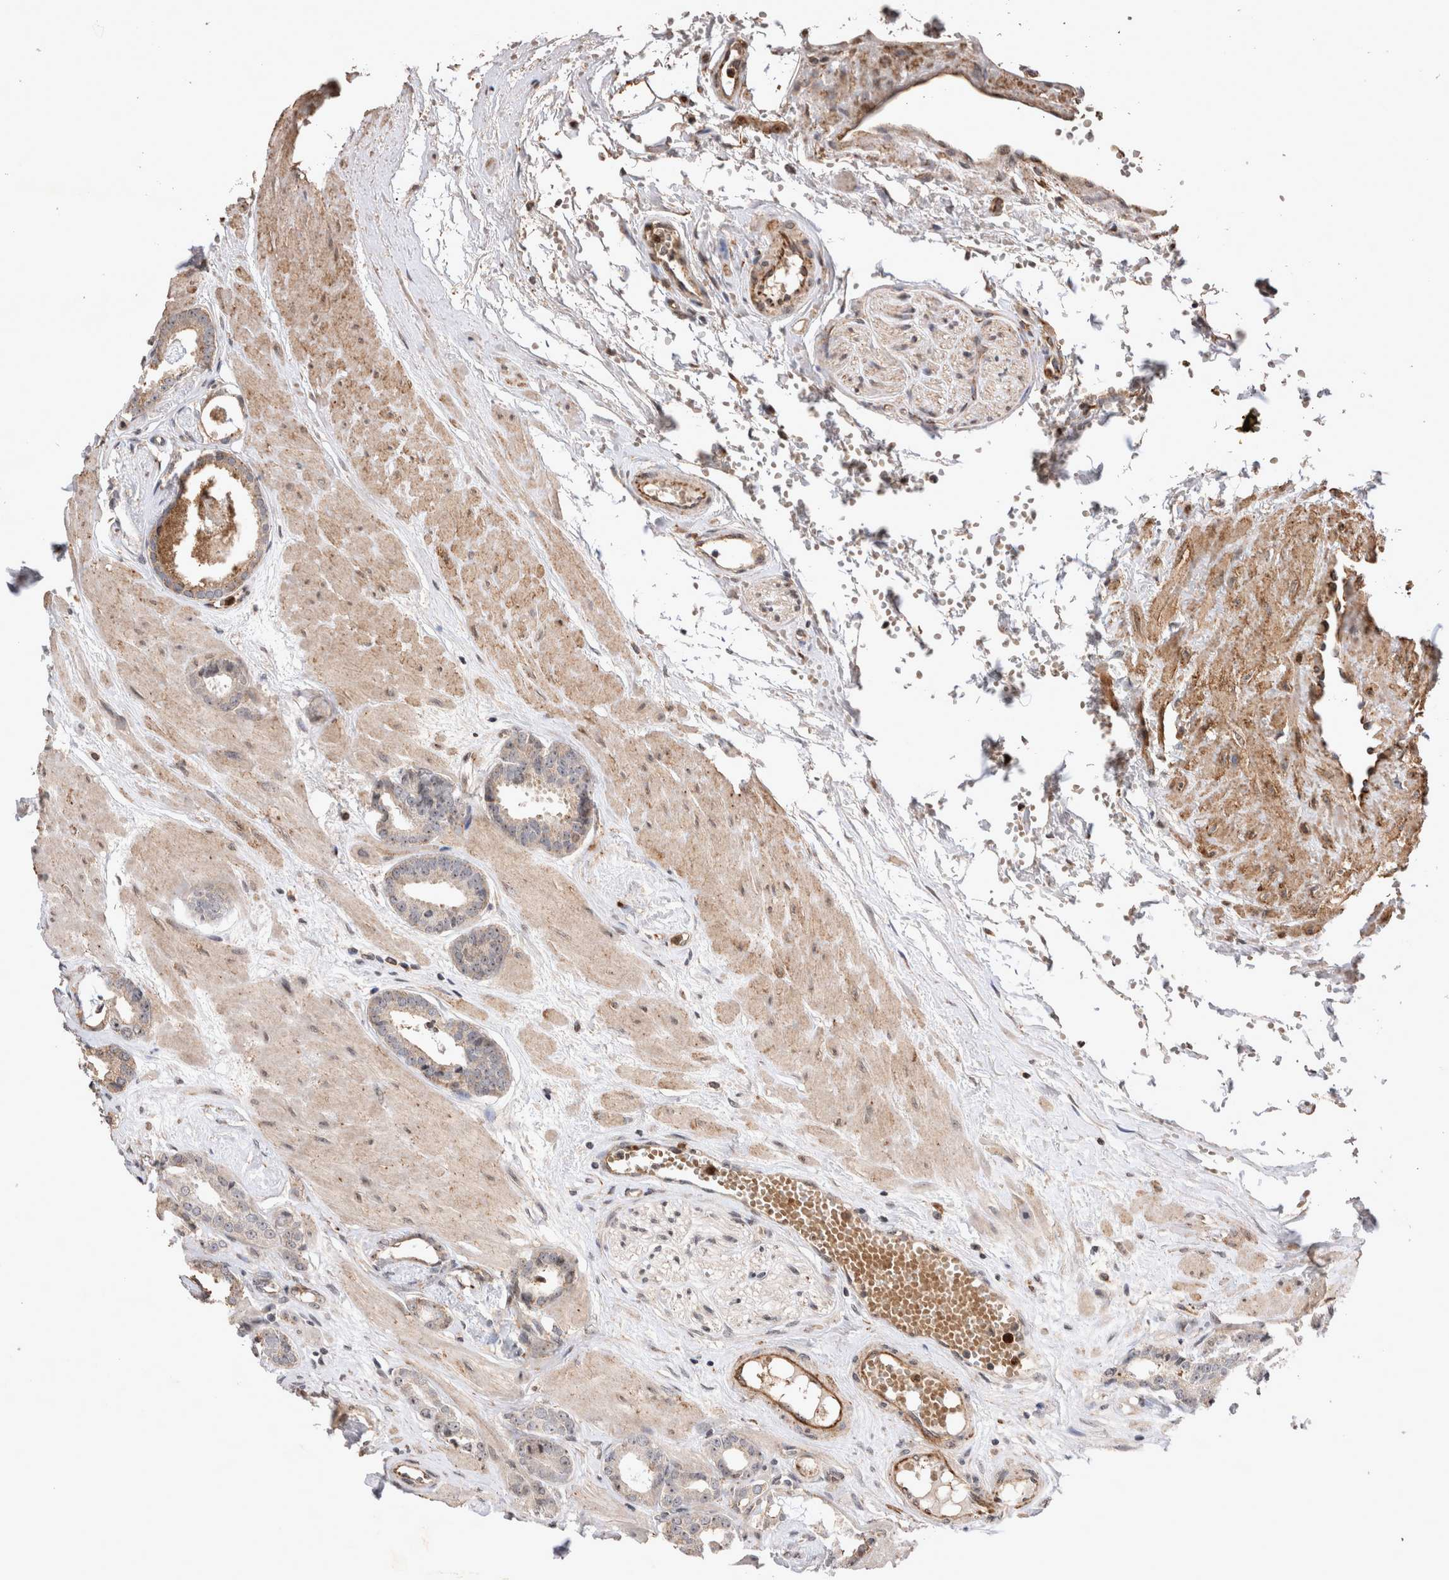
{"staining": {"intensity": "weak", "quantity": "25%-75%", "location": "cytoplasmic/membranous,nuclear"}, "tissue": "prostate cancer", "cell_type": "Tumor cells", "image_type": "cancer", "snomed": [{"axis": "morphology", "description": "Adenocarcinoma, Low grade"}, {"axis": "topography", "description": "Prostate"}], "caption": "Prostate cancer (low-grade adenocarcinoma) stained for a protein demonstrates weak cytoplasmic/membranous and nuclear positivity in tumor cells.", "gene": "STK11", "patient": {"sex": "male", "age": 53}}